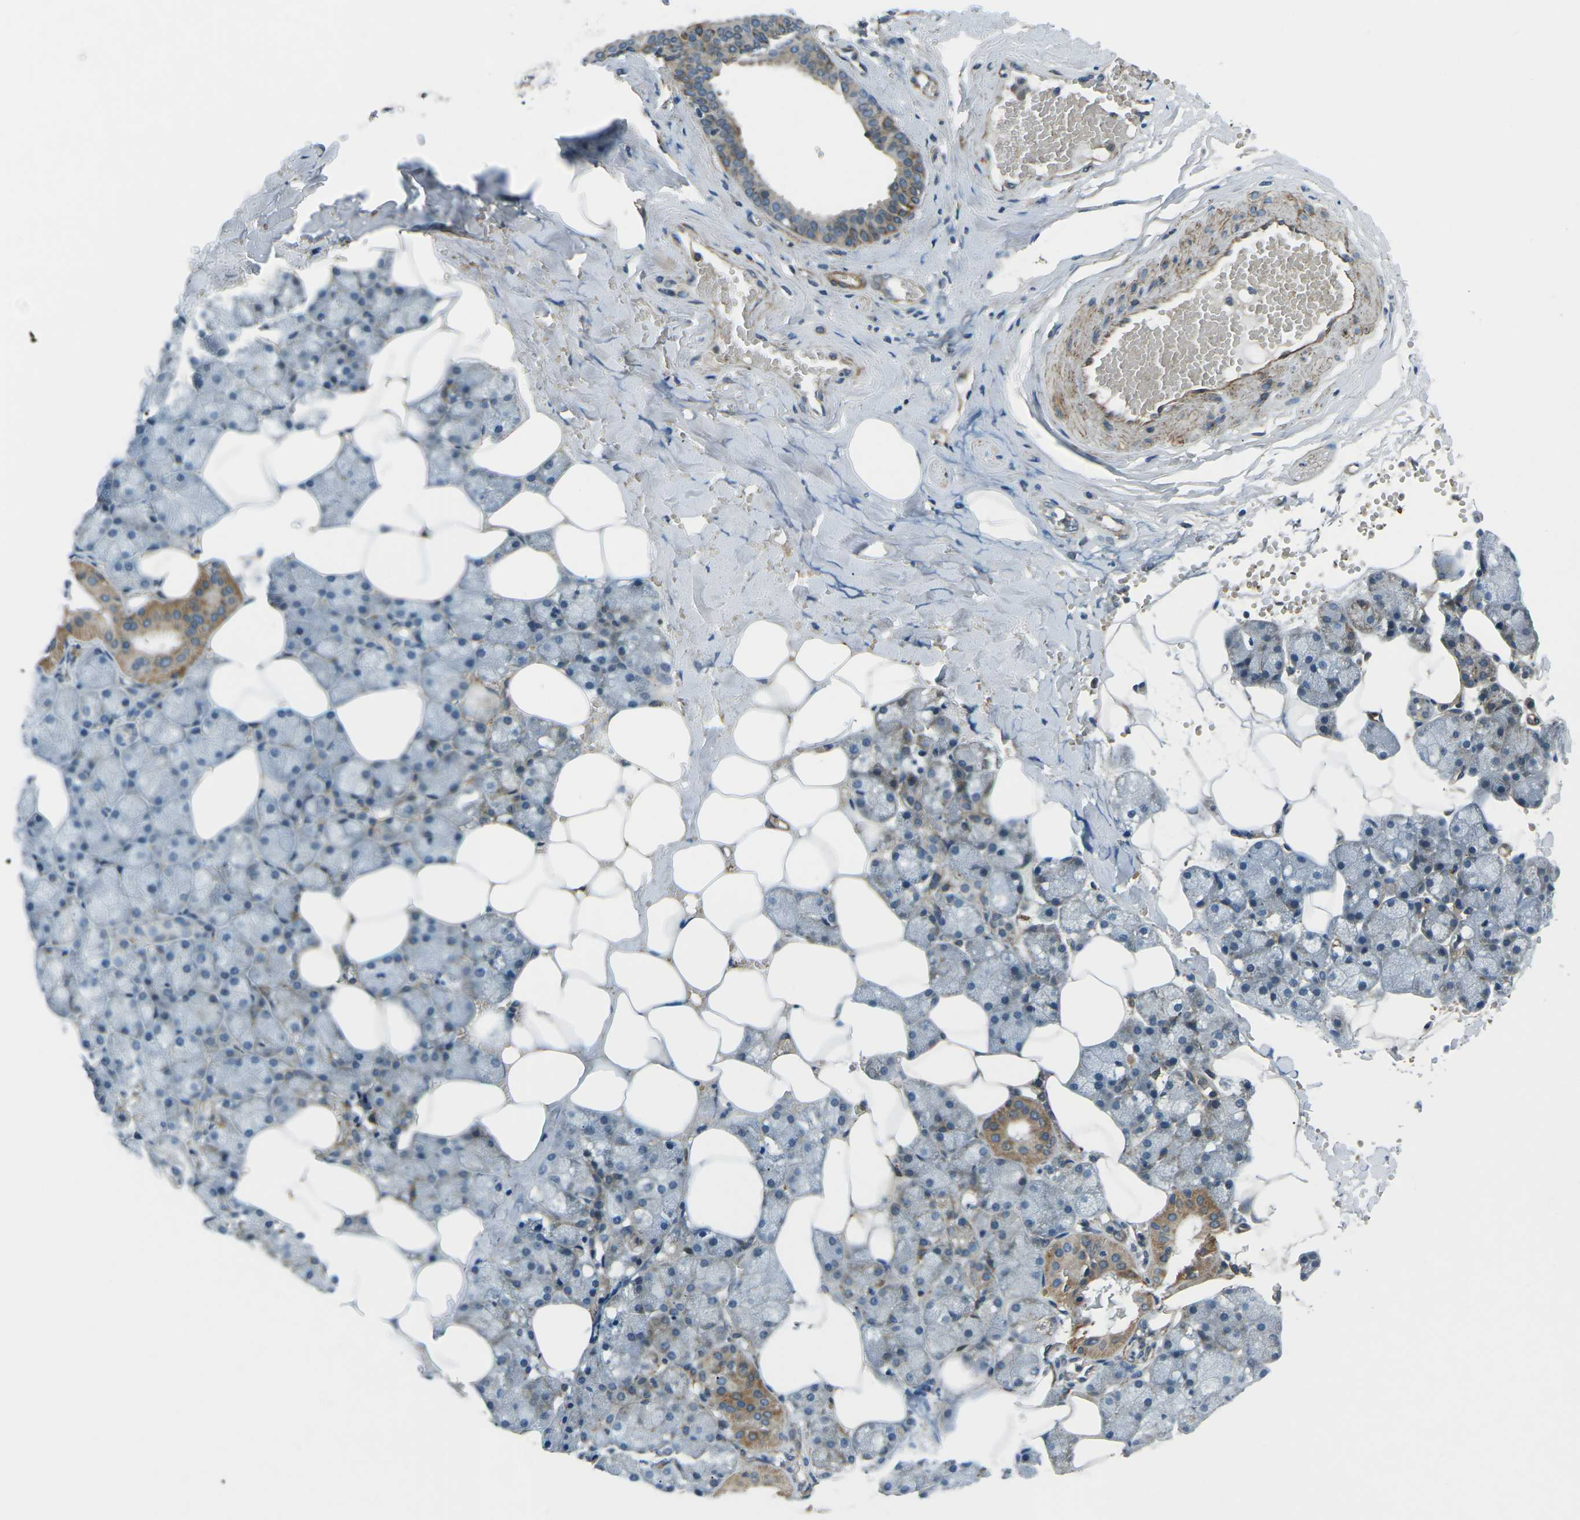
{"staining": {"intensity": "moderate", "quantity": ">75%", "location": "cytoplasmic/membranous"}, "tissue": "salivary gland", "cell_type": "Glandular cells", "image_type": "normal", "snomed": [{"axis": "morphology", "description": "Normal tissue, NOS"}, {"axis": "topography", "description": "Salivary gland"}], "caption": "Salivary gland stained with DAB IHC shows medium levels of moderate cytoplasmic/membranous expression in about >75% of glandular cells.", "gene": "AFAP1", "patient": {"sex": "male", "age": 62}}